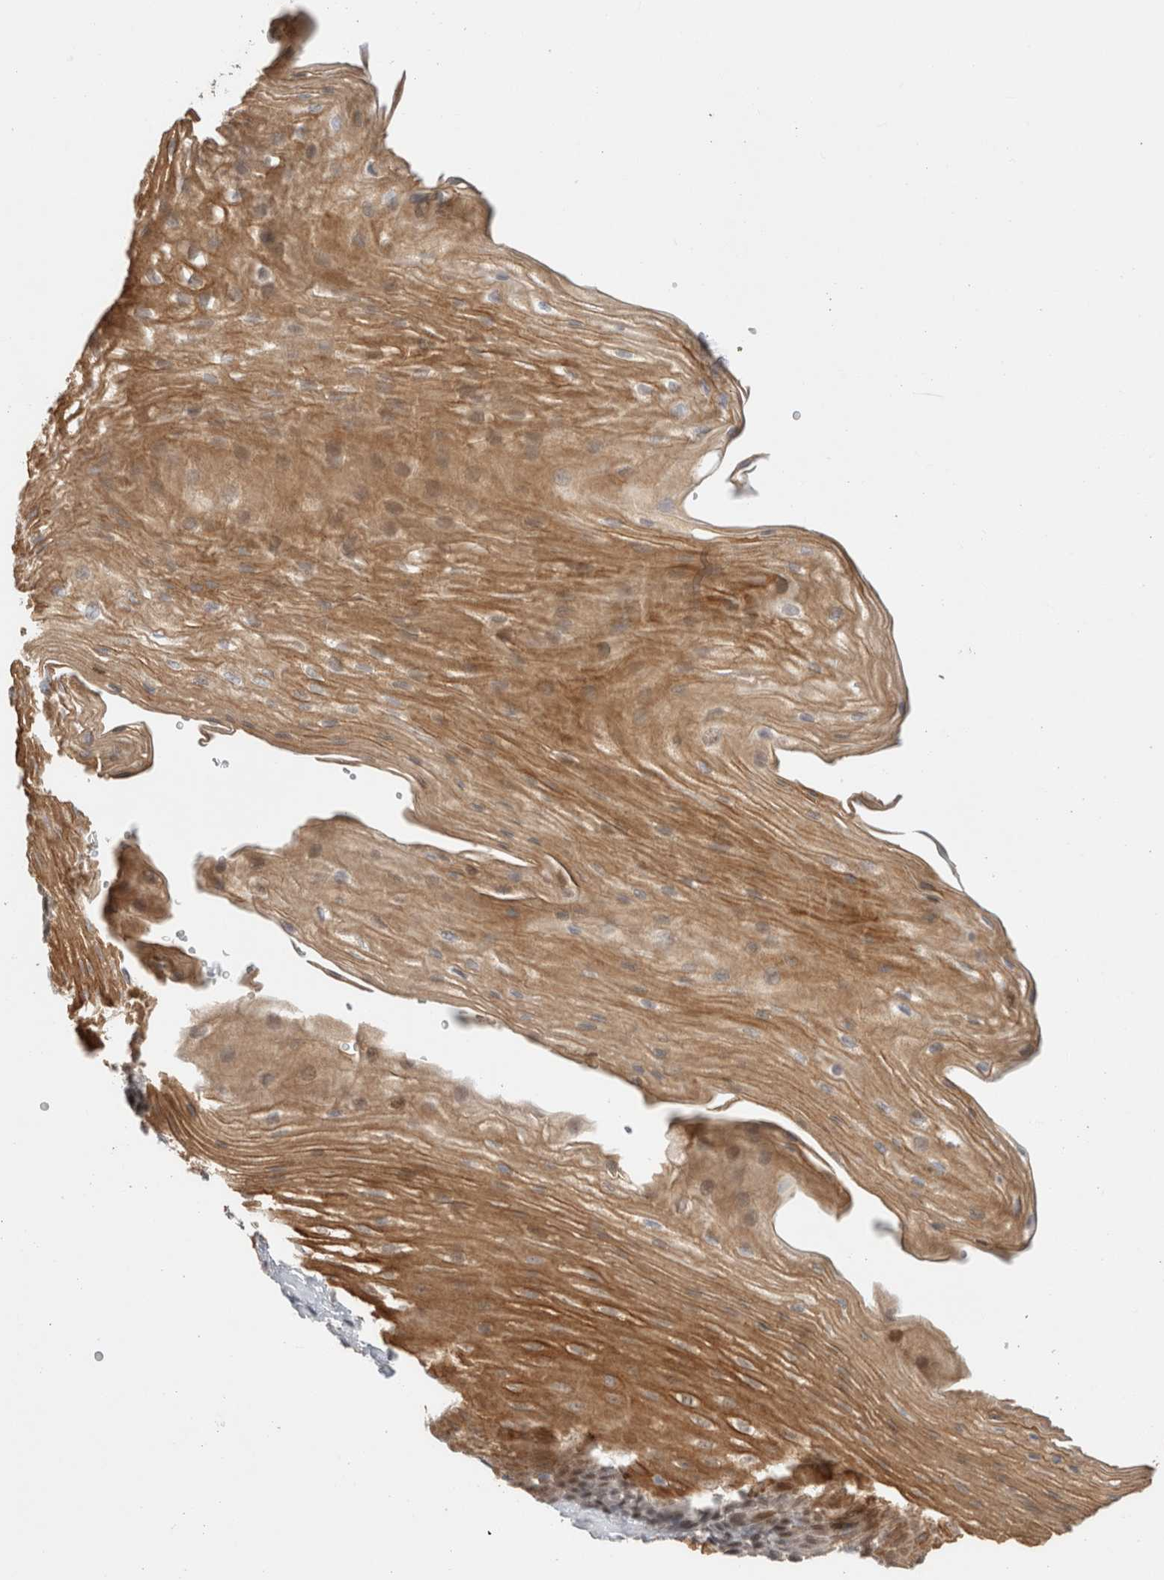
{"staining": {"intensity": "moderate", "quantity": ">75%", "location": "cytoplasmic/membranous,nuclear"}, "tissue": "esophagus", "cell_type": "Squamous epithelial cells", "image_type": "normal", "snomed": [{"axis": "morphology", "description": "Normal tissue, NOS"}, {"axis": "topography", "description": "Esophagus"}], "caption": "IHC staining of unremarkable esophagus, which exhibits medium levels of moderate cytoplasmic/membranous,nuclear expression in about >75% of squamous epithelial cells indicating moderate cytoplasmic/membranous,nuclear protein positivity. The staining was performed using DAB (brown) for protein detection and nuclei were counterstained in hematoxylin (blue).", "gene": "RECQL4", "patient": {"sex": "female", "age": 66}}